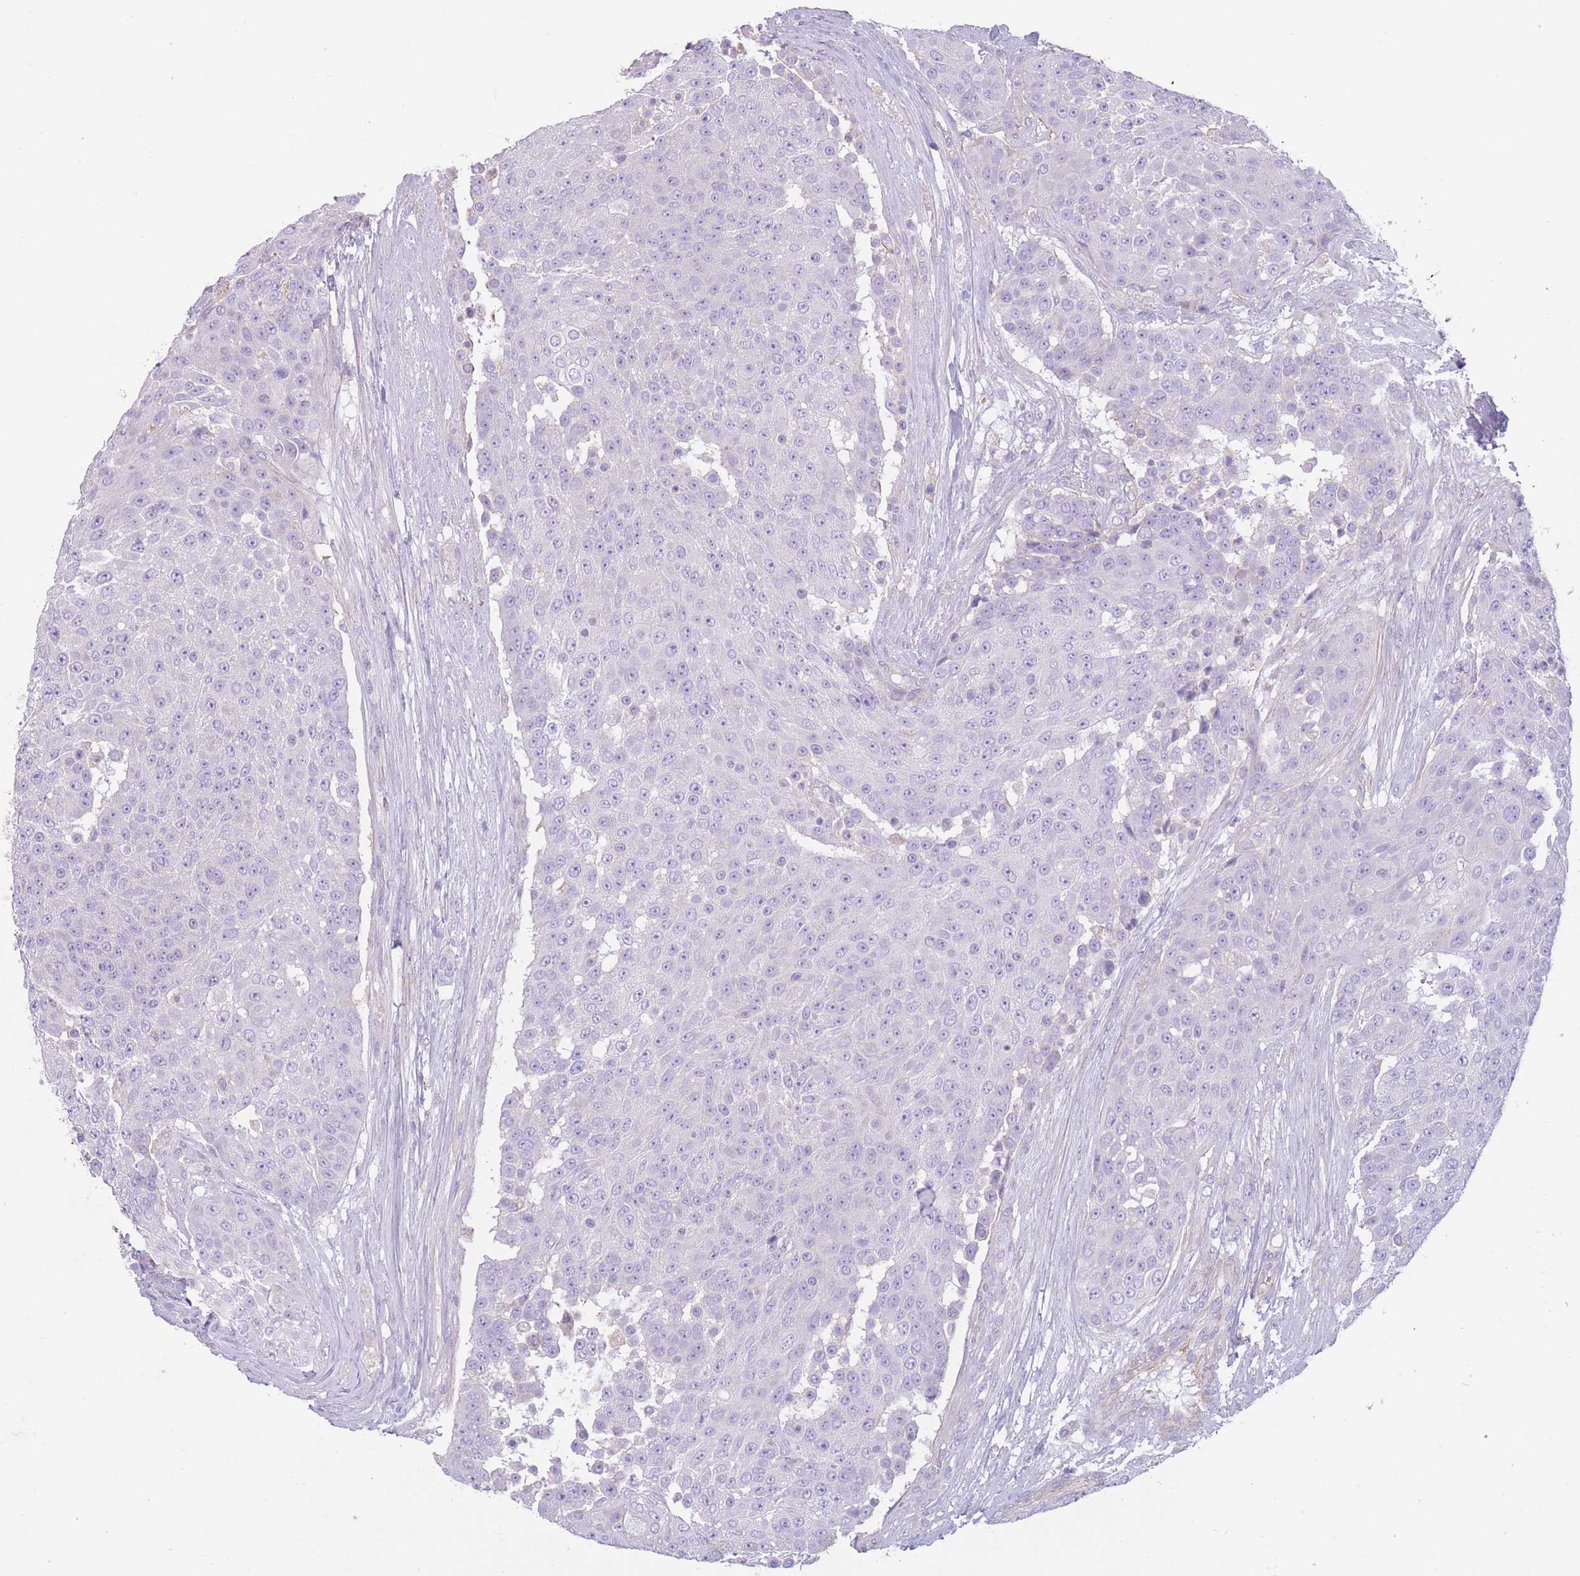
{"staining": {"intensity": "negative", "quantity": "none", "location": "none"}, "tissue": "urothelial cancer", "cell_type": "Tumor cells", "image_type": "cancer", "snomed": [{"axis": "morphology", "description": "Urothelial carcinoma, High grade"}, {"axis": "topography", "description": "Urinary bladder"}], "caption": "There is no significant expression in tumor cells of high-grade urothelial carcinoma.", "gene": "PDHA1", "patient": {"sex": "female", "age": 63}}